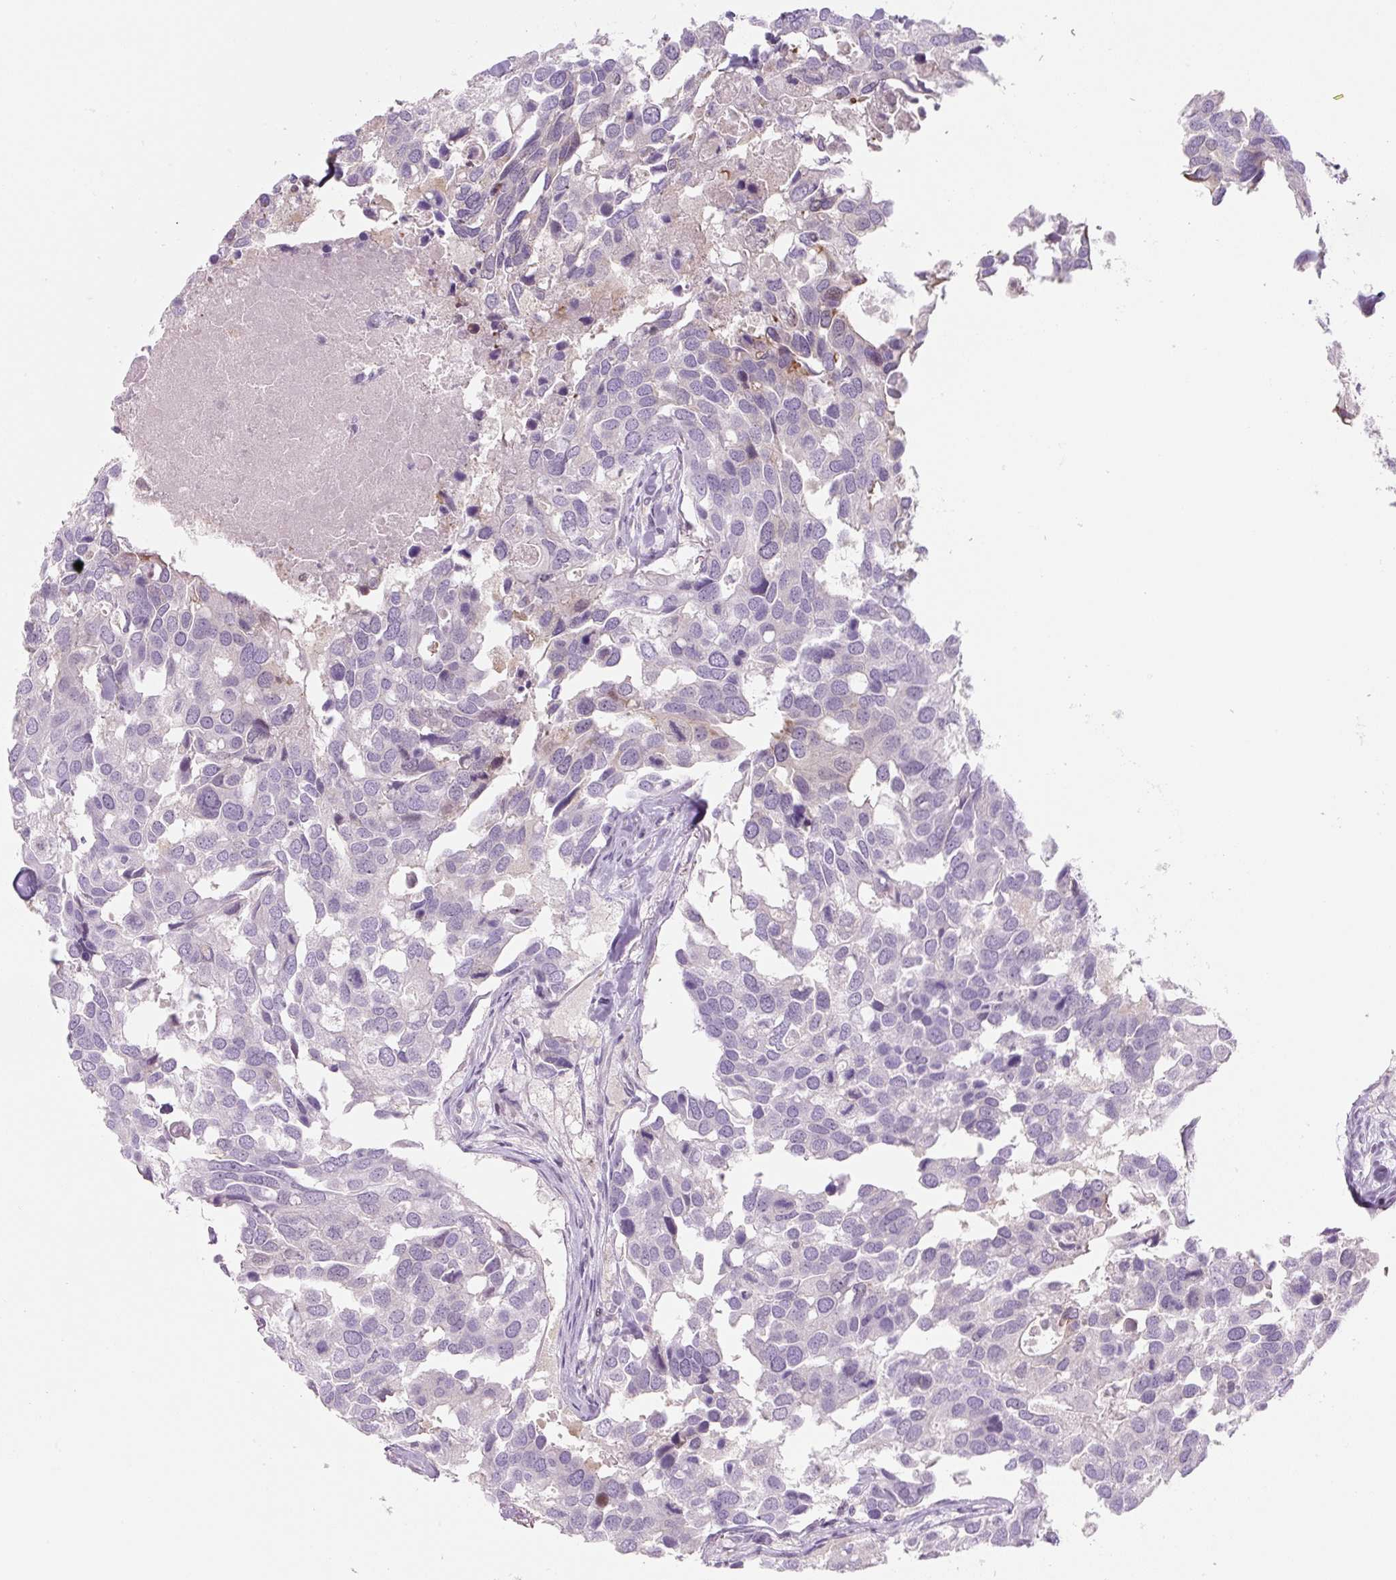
{"staining": {"intensity": "weak", "quantity": "<25%", "location": "nuclear"}, "tissue": "breast cancer", "cell_type": "Tumor cells", "image_type": "cancer", "snomed": [{"axis": "morphology", "description": "Duct carcinoma"}, {"axis": "topography", "description": "Breast"}], "caption": "This is a photomicrograph of immunohistochemistry (IHC) staining of breast cancer, which shows no positivity in tumor cells. (DAB (3,3'-diaminobenzidine) immunohistochemistry (IHC) with hematoxylin counter stain).", "gene": "PRM1", "patient": {"sex": "female", "age": 83}}